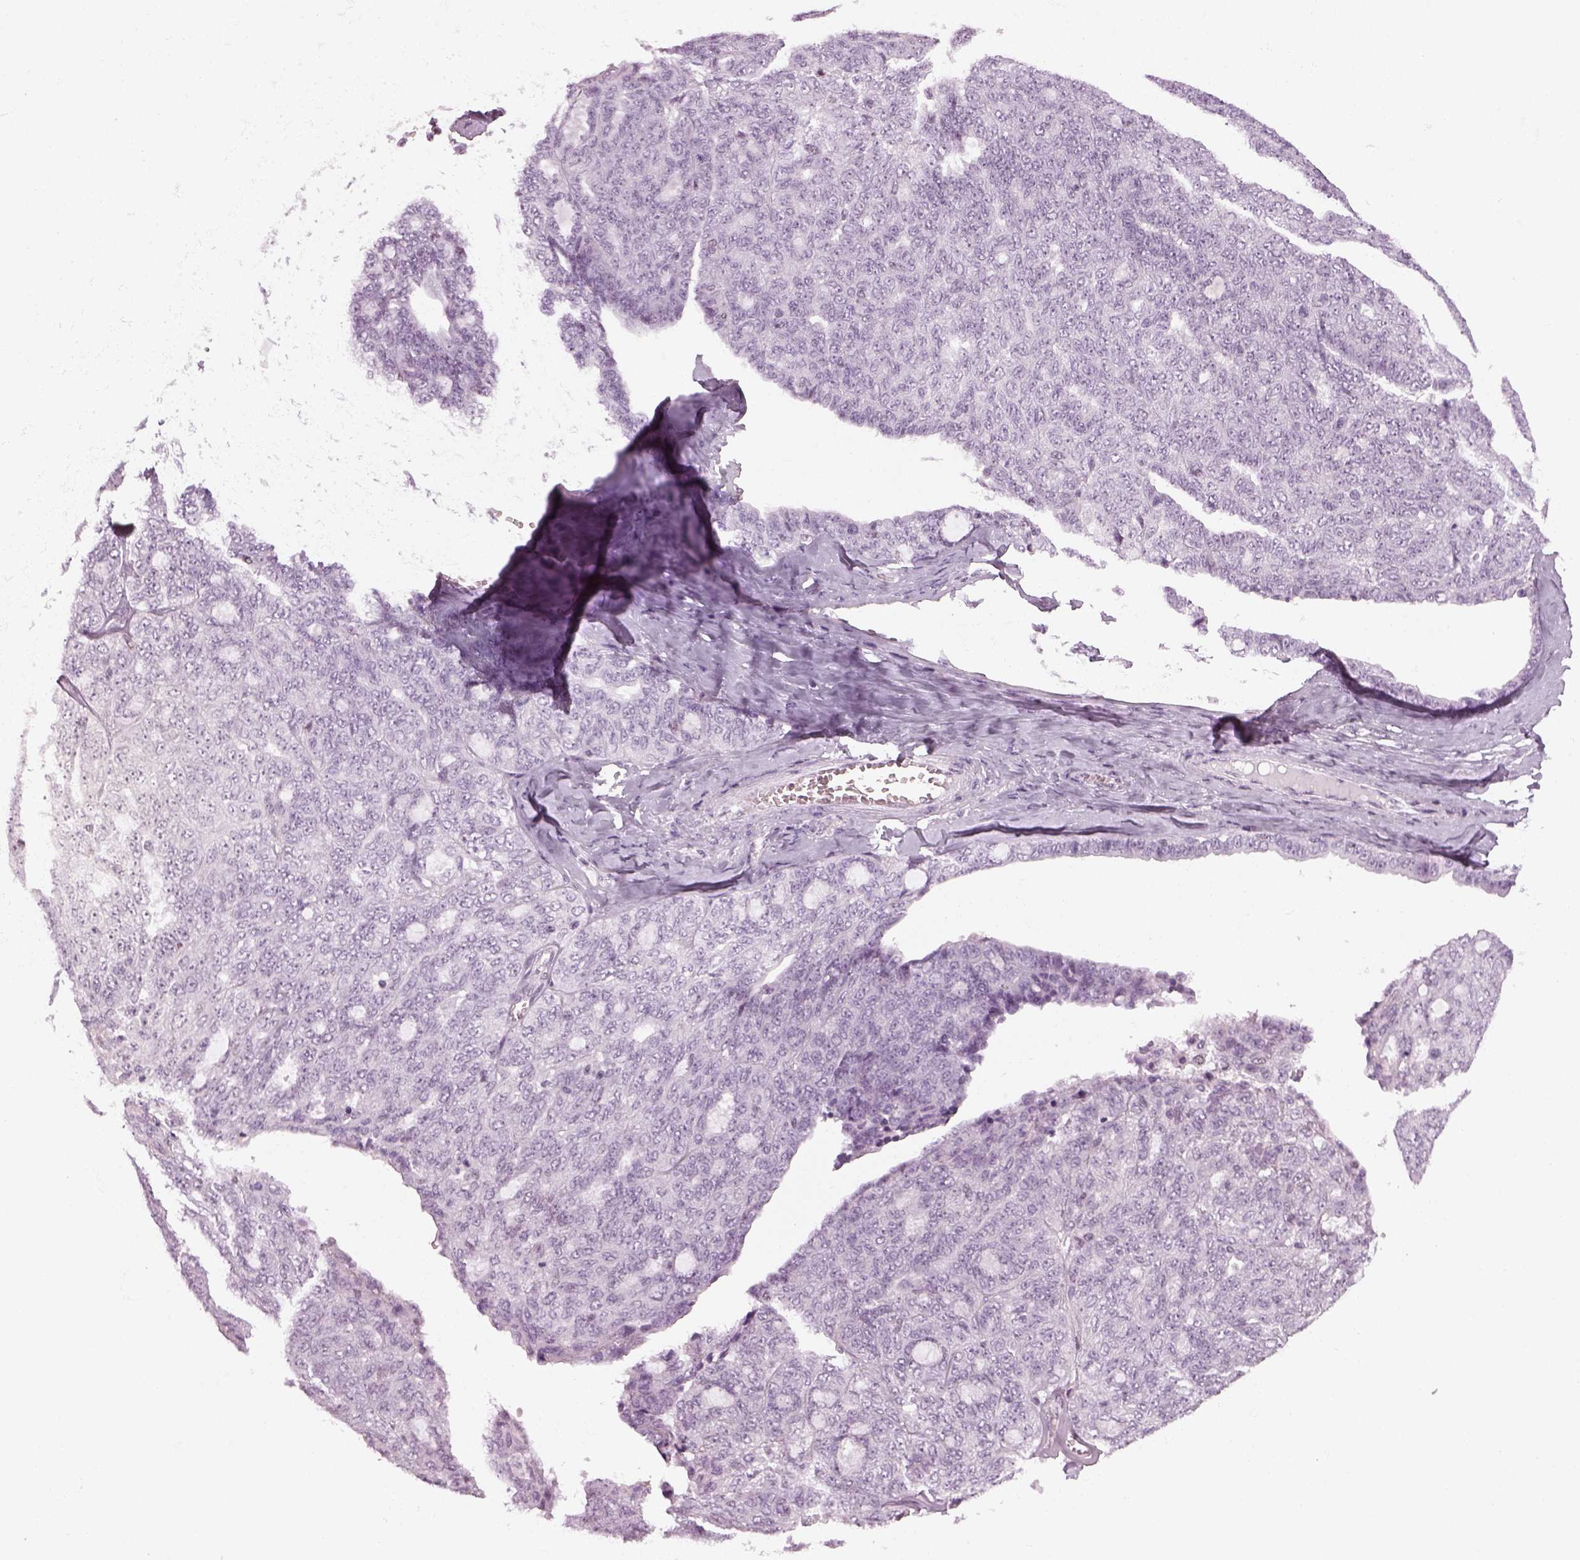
{"staining": {"intensity": "negative", "quantity": "none", "location": "none"}, "tissue": "ovarian cancer", "cell_type": "Tumor cells", "image_type": "cancer", "snomed": [{"axis": "morphology", "description": "Cystadenocarcinoma, serous, NOS"}, {"axis": "topography", "description": "Ovary"}], "caption": "Ovarian serous cystadenocarcinoma stained for a protein using immunohistochemistry (IHC) exhibits no expression tumor cells.", "gene": "KCNG2", "patient": {"sex": "female", "age": 71}}